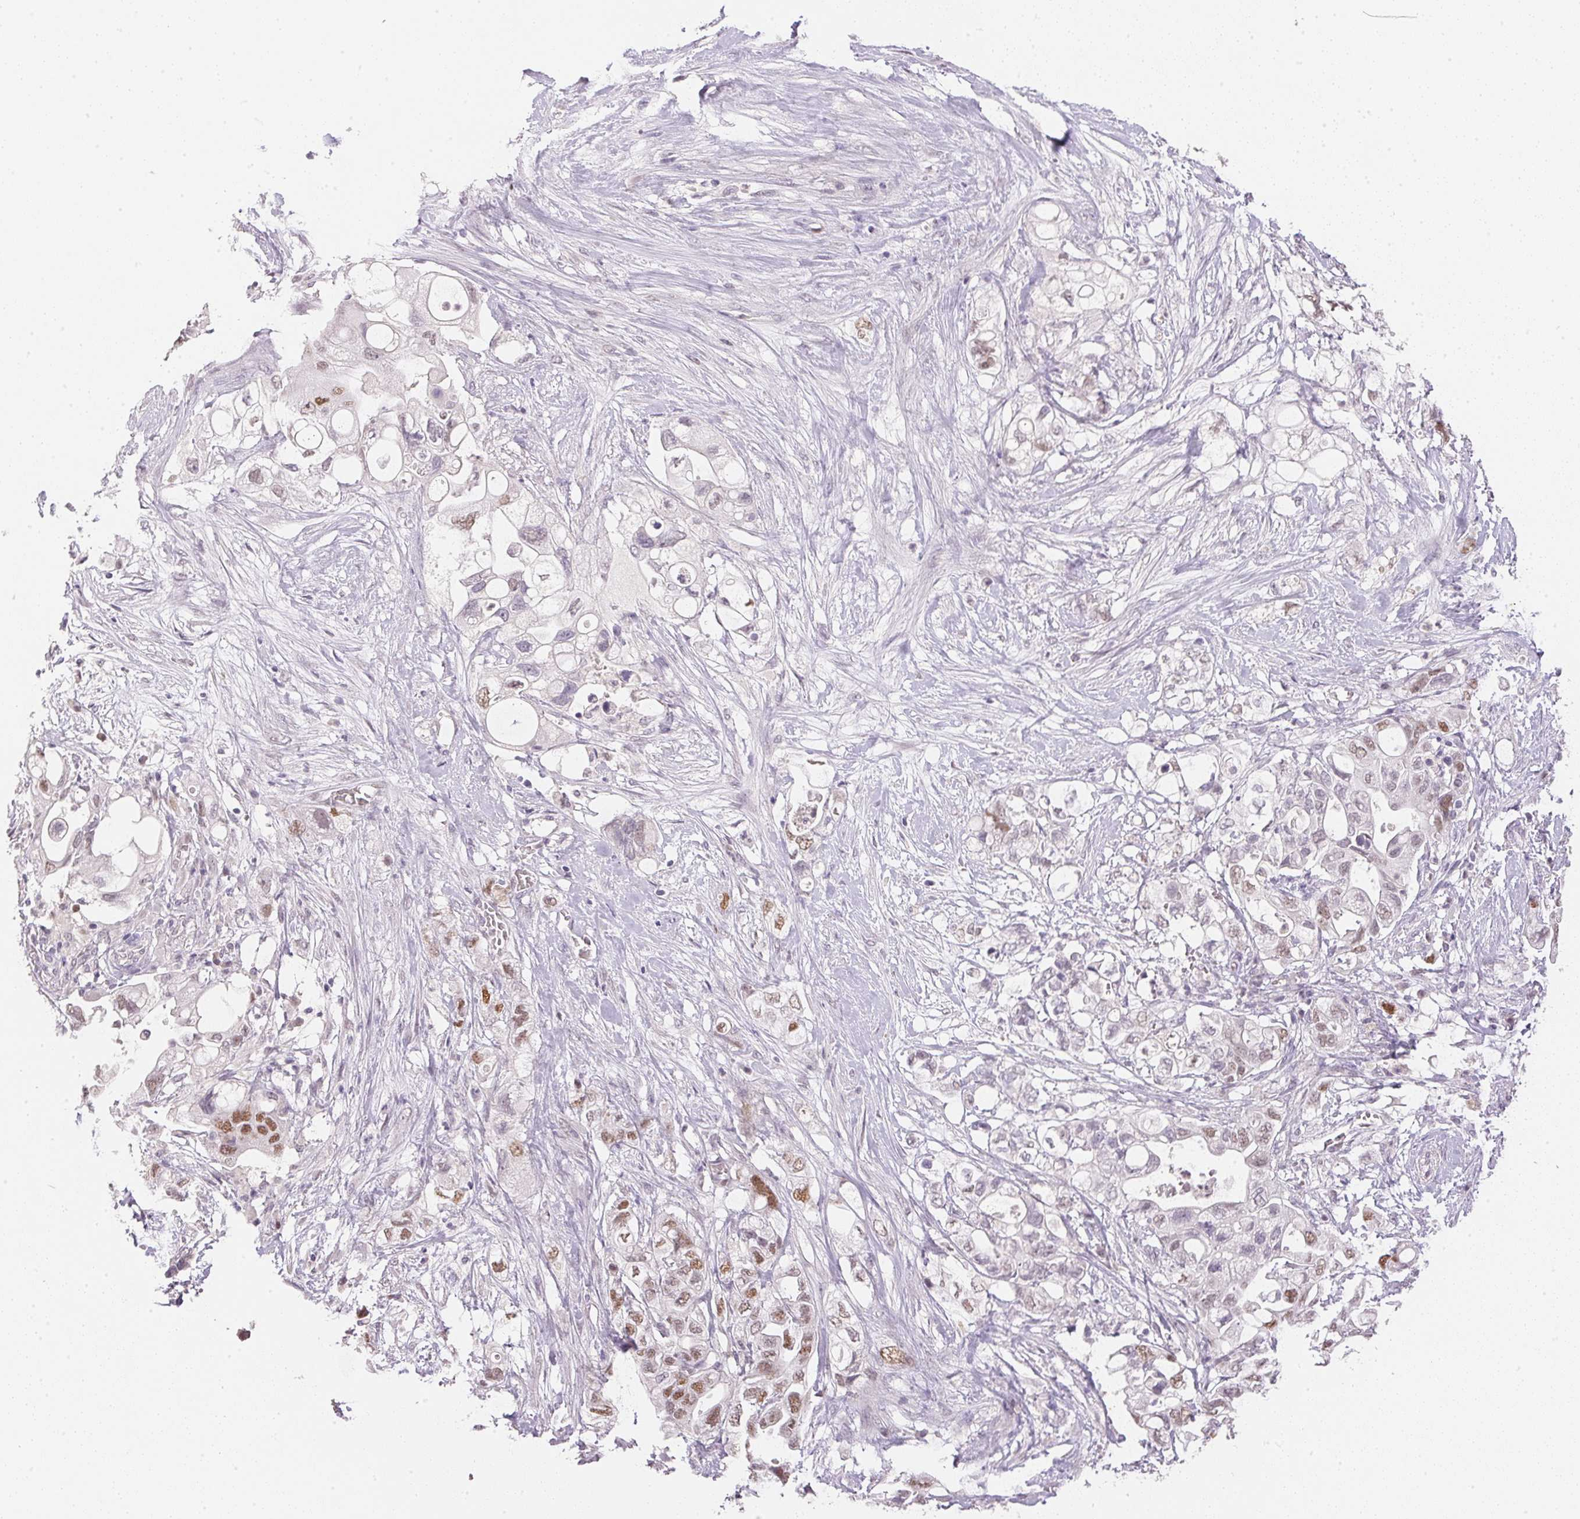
{"staining": {"intensity": "moderate", "quantity": "<25%", "location": "nuclear"}, "tissue": "pancreatic cancer", "cell_type": "Tumor cells", "image_type": "cancer", "snomed": [{"axis": "morphology", "description": "Adenocarcinoma, NOS"}, {"axis": "topography", "description": "Pancreas"}], "caption": "High-magnification brightfield microscopy of adenocarcinoma (pancreatic) stained with DAB (brown) and counterstained with hematoxylin (blue). tumor cells exhibit moderate nuclear staining is identified in about<25% of cells.", "gene": "POLR3G", "patient": {"sex": "female", "age": 72}}